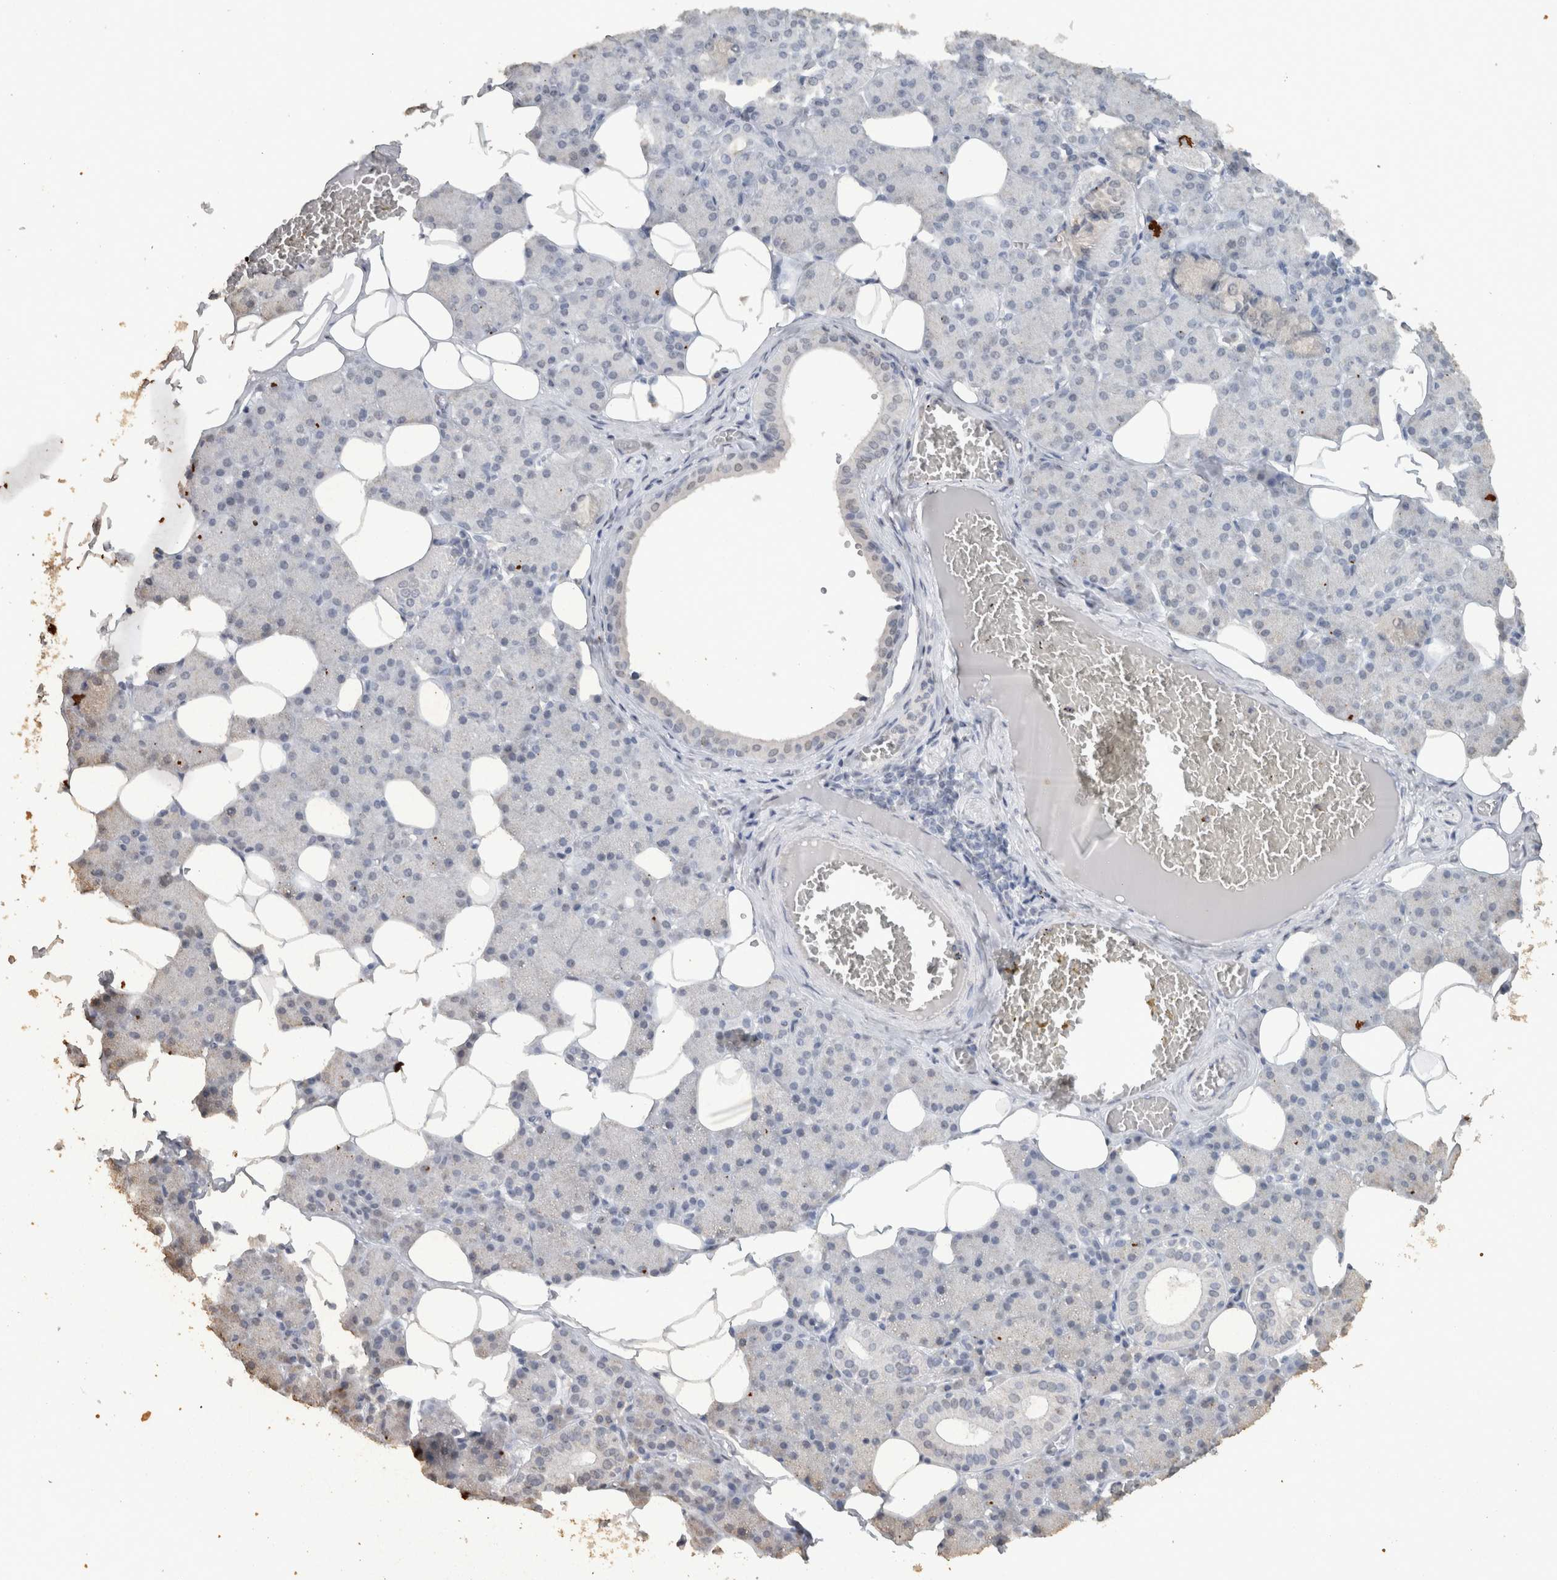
{"staining": {"intensity": "negative", "quantity": "none", "location": "none"}, "tissue": "salivary gland", "cell_type": "Glandular cells", "image_type": "normal", "snomed": [{"axis": "morphology", "description": "Normal tissue, NOS"}, {"axis": "topography", "description": "Salivary gland"}], "caption": "This is an immunohistochemistry (IHC) photomicrograph of unremarkable human salivary gland. There is no expression in glandular cells.", "gene": "HAND2", "patient": {"sex": "female", "age": 33}}